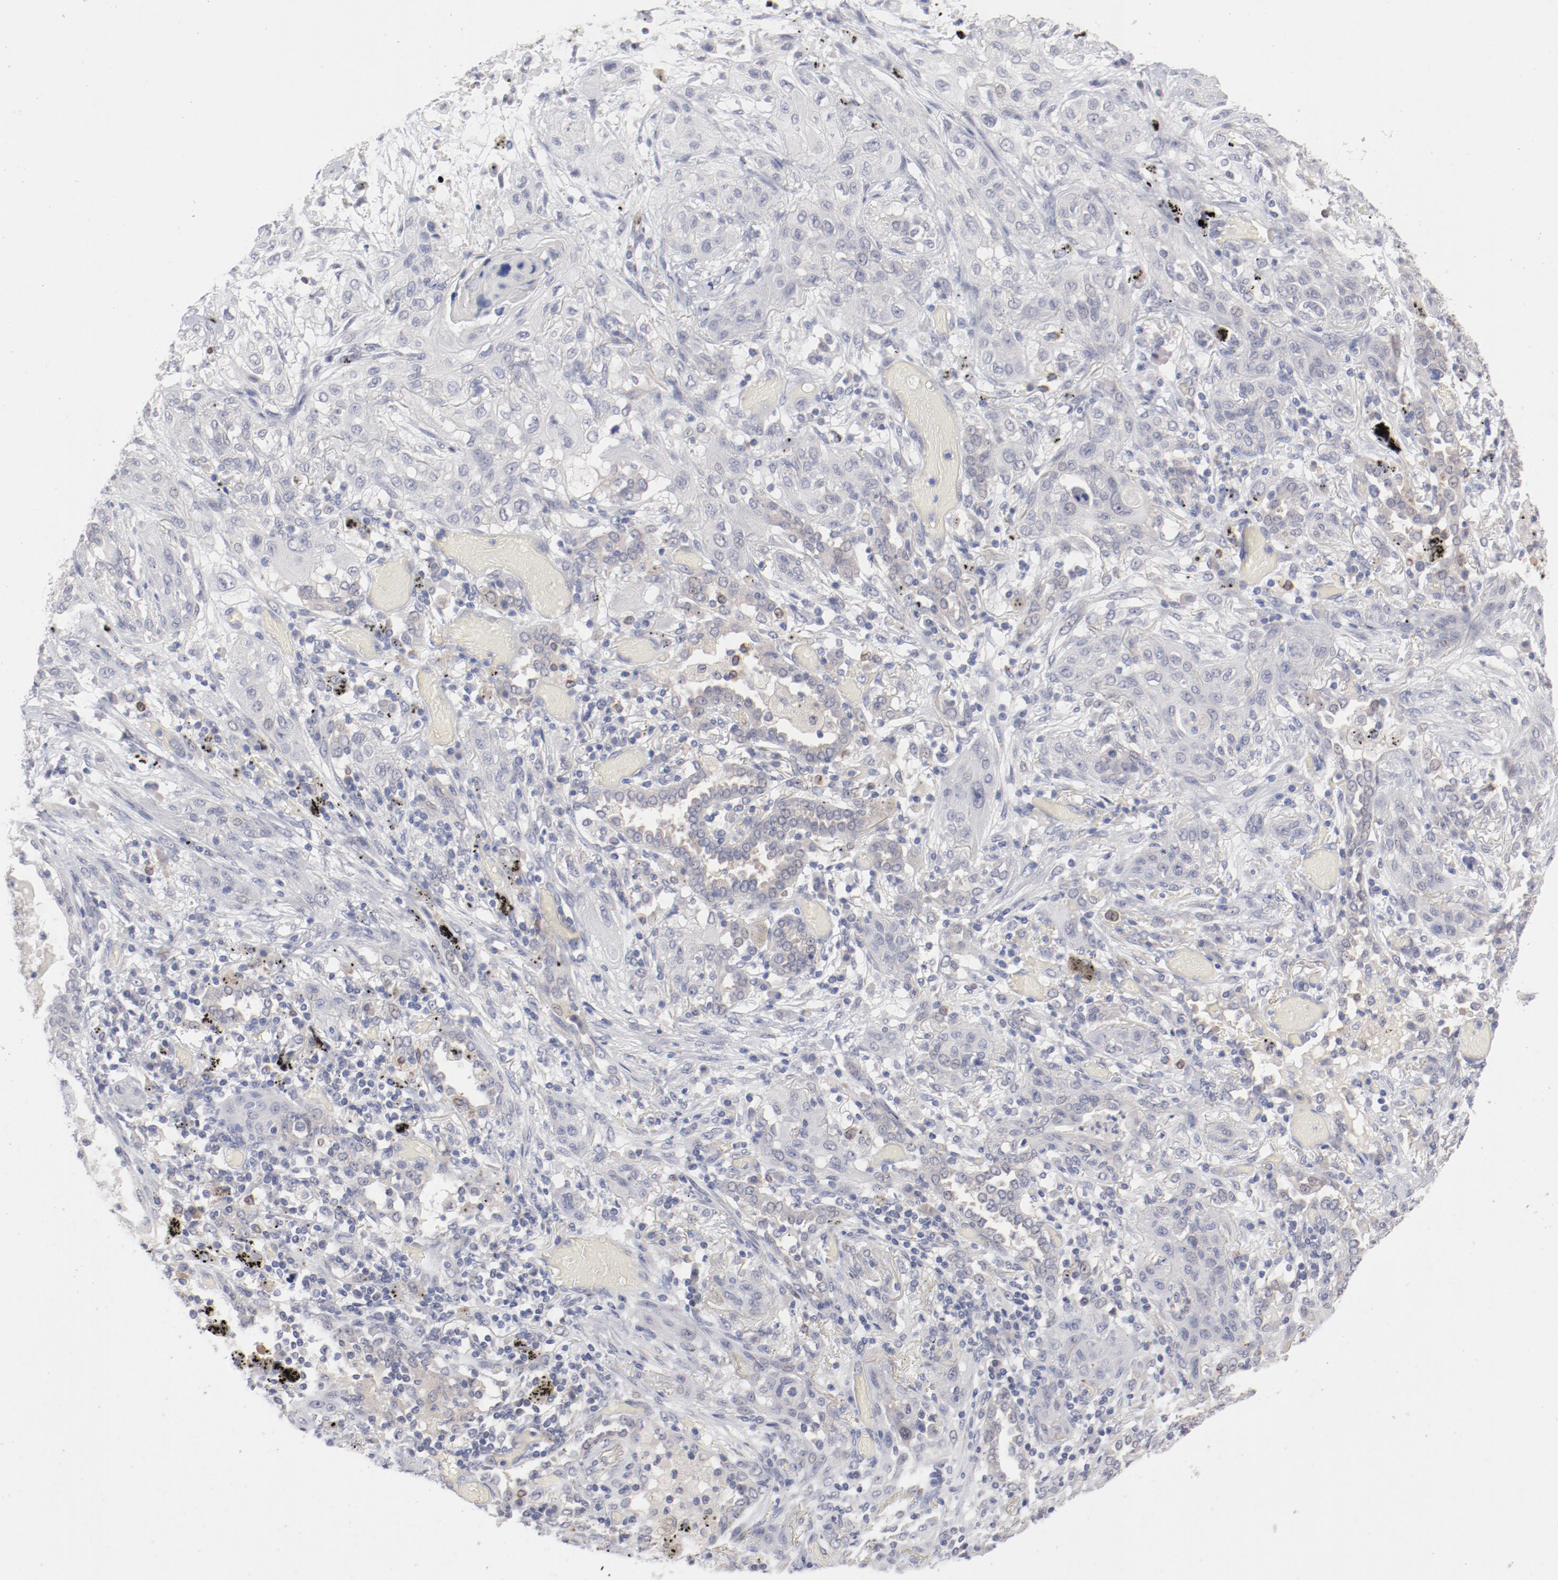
{"staining": {"intensity": "negative", "quantity": "none", "location": "none"}, "tissue": "lung cancer", "cell_type": "Tumor cells", "image_type": "cancer", "snomed": [{"axis": "morphology", "description": "Squamous cell carcinoma, NOS"}, {"axis": "topography", "description": "Lung"}], "caption": "Immunohistochemistry (IHC) photomicrograph of lung cancer stained for a protein (brown), which demonstrates no staining in tumor cells.", "gene": "SH3BGR", "patient": {"sex": "female", "age": 47}}